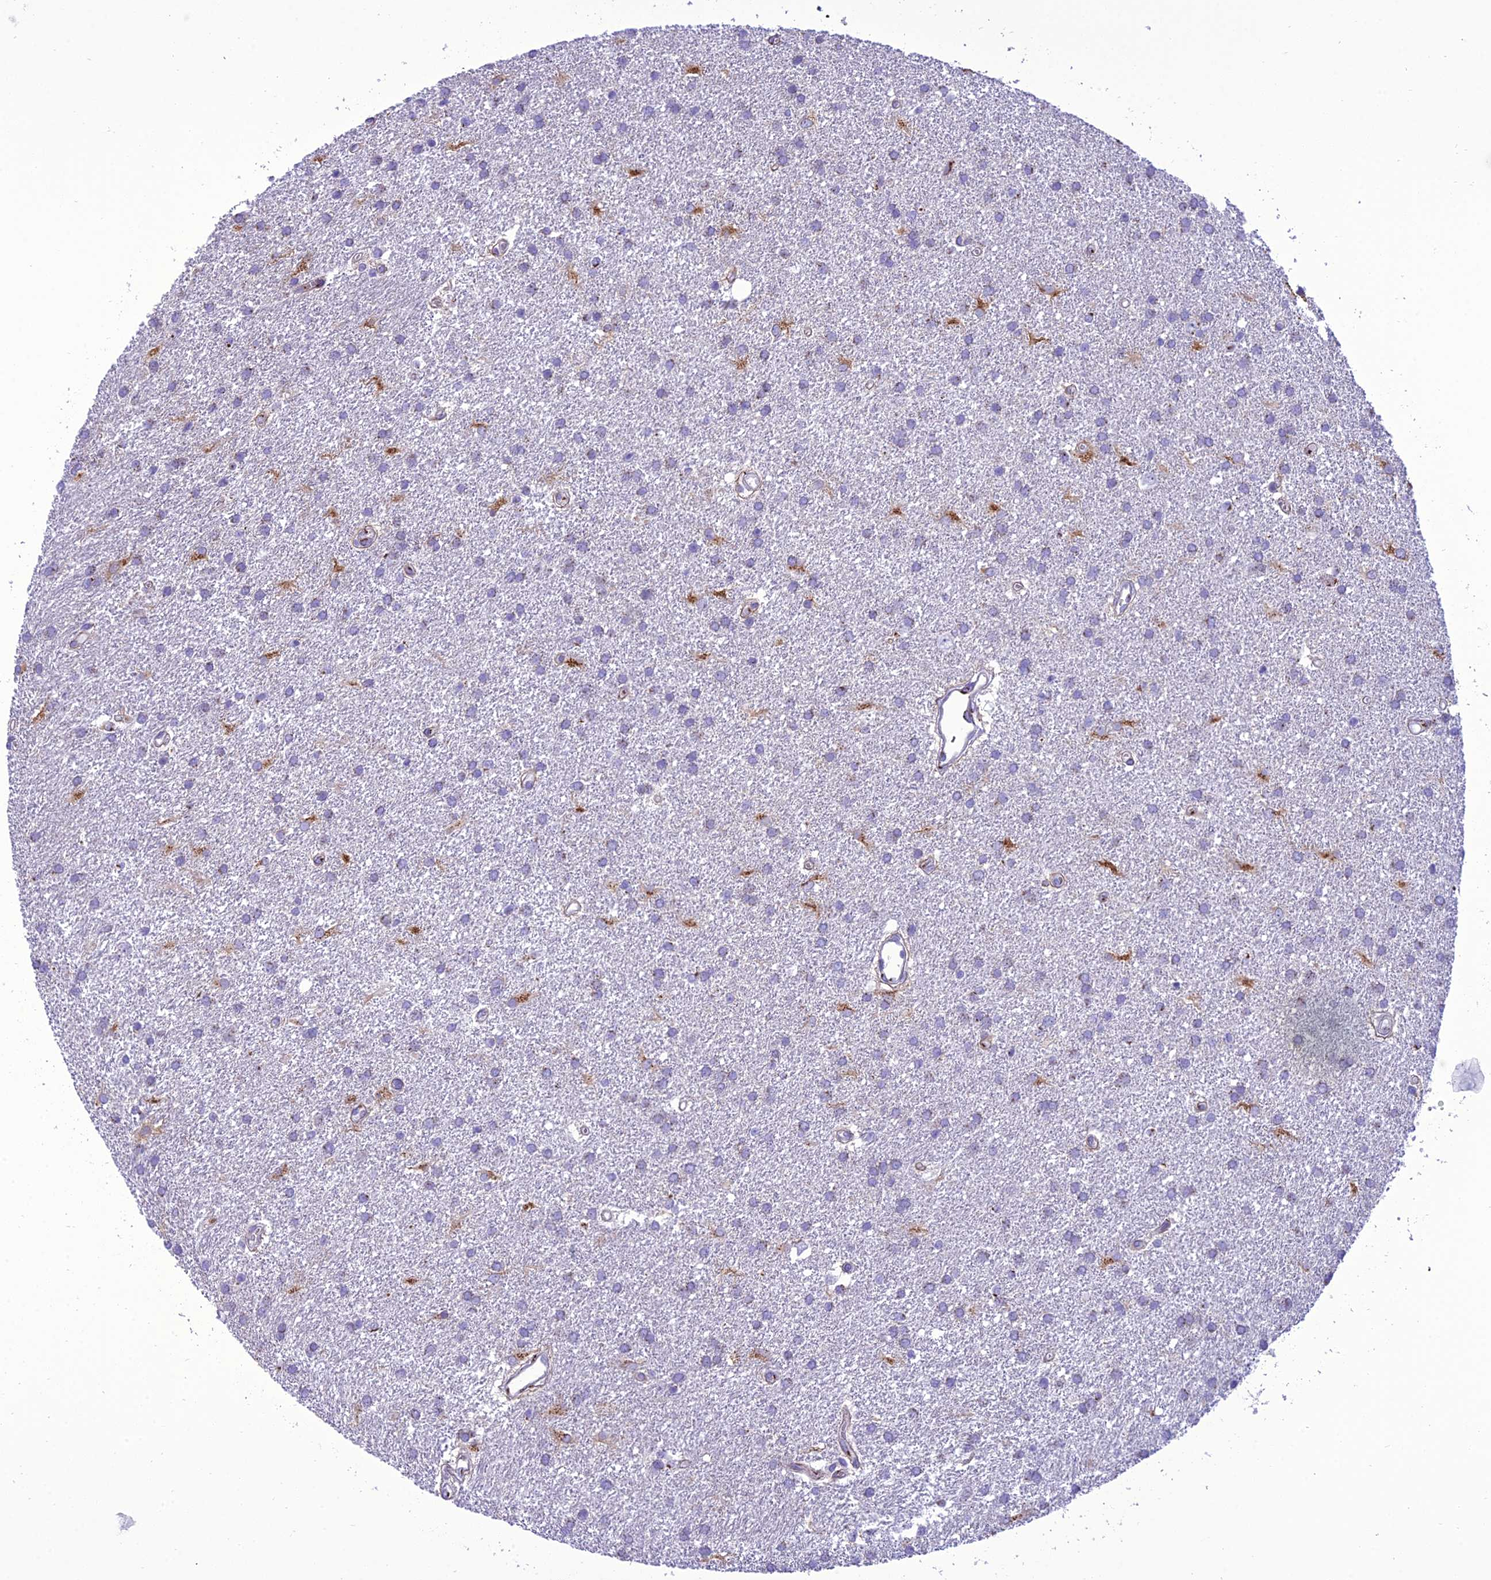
{"staining": {"intensity": "moderate", "quantity": "<25%", "location": "cytoplasmic/membranous"}, "tissue": "glioma", "cell_type": "Tumor cells", "image_type": "cancer", "snomed": [{"axis": "morphology", "description": "Glioma, malignant, Low grade"}, {"axis": "topography", "description": "Brain"}], "caption": "Immunohistochemistry (IHC) (DAB) staining of human malignant glioma (low-grade) displays moderate cytoplasmic/membranous protein positivity in about <25% of tumor cells.", "gene": "GOLM2", "patient": {"sex": "male", "age": 66}}